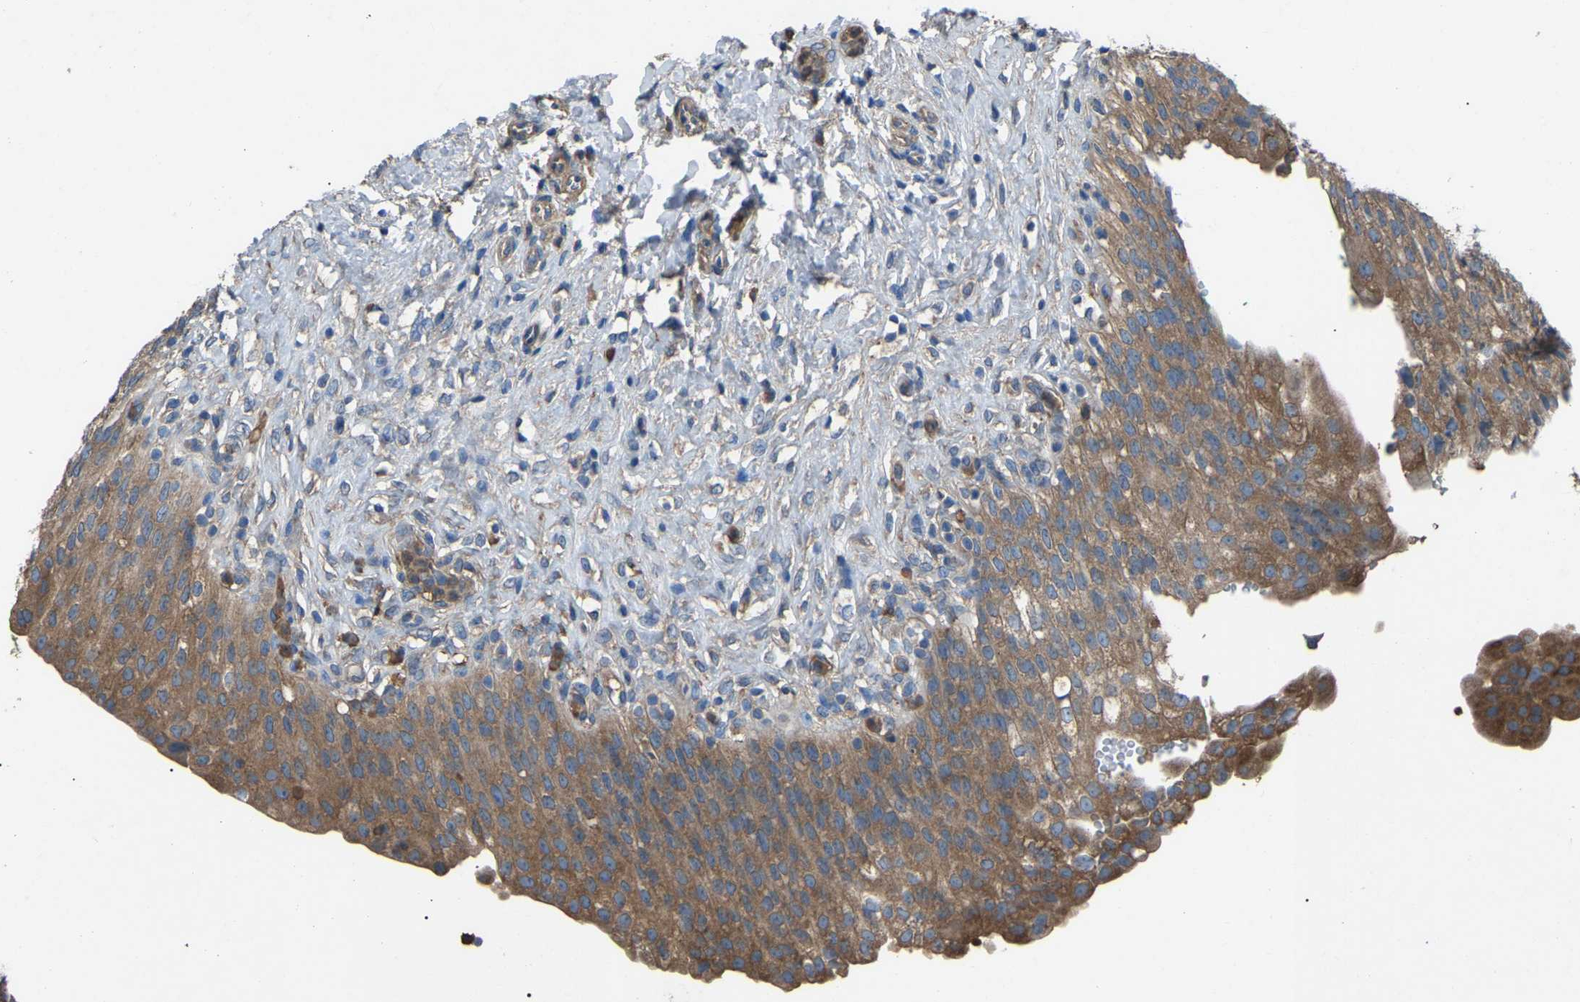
{"staining": {"intensity": "moderate", "quantity": ">75%", "location": "cytoplasmic/membranous"}, "tissue": "urinary bladder", "cell_type": "Urothelial cells", "image_type": "normal", "snomed": [{"axis": "morphology", "description": "Urothelial carcinoma, High grade"}, {"axis": "topography", "description": "Urinary bladder"}], "caption": "Immunohistochemistry (DAB) staining of normal urinary bladder exhibits moderate cytoplasmic/membranous protein positivity in approximately >75% of urothelial cells. The staining is performed using DAB (3,3'-diaminobenzidine) brown chromogen to label protein expression. The nuclei are counter-stained blue using hematoxylin.", "gene": "AIMP1", "patient": {"sex": "male", "age": 46}}